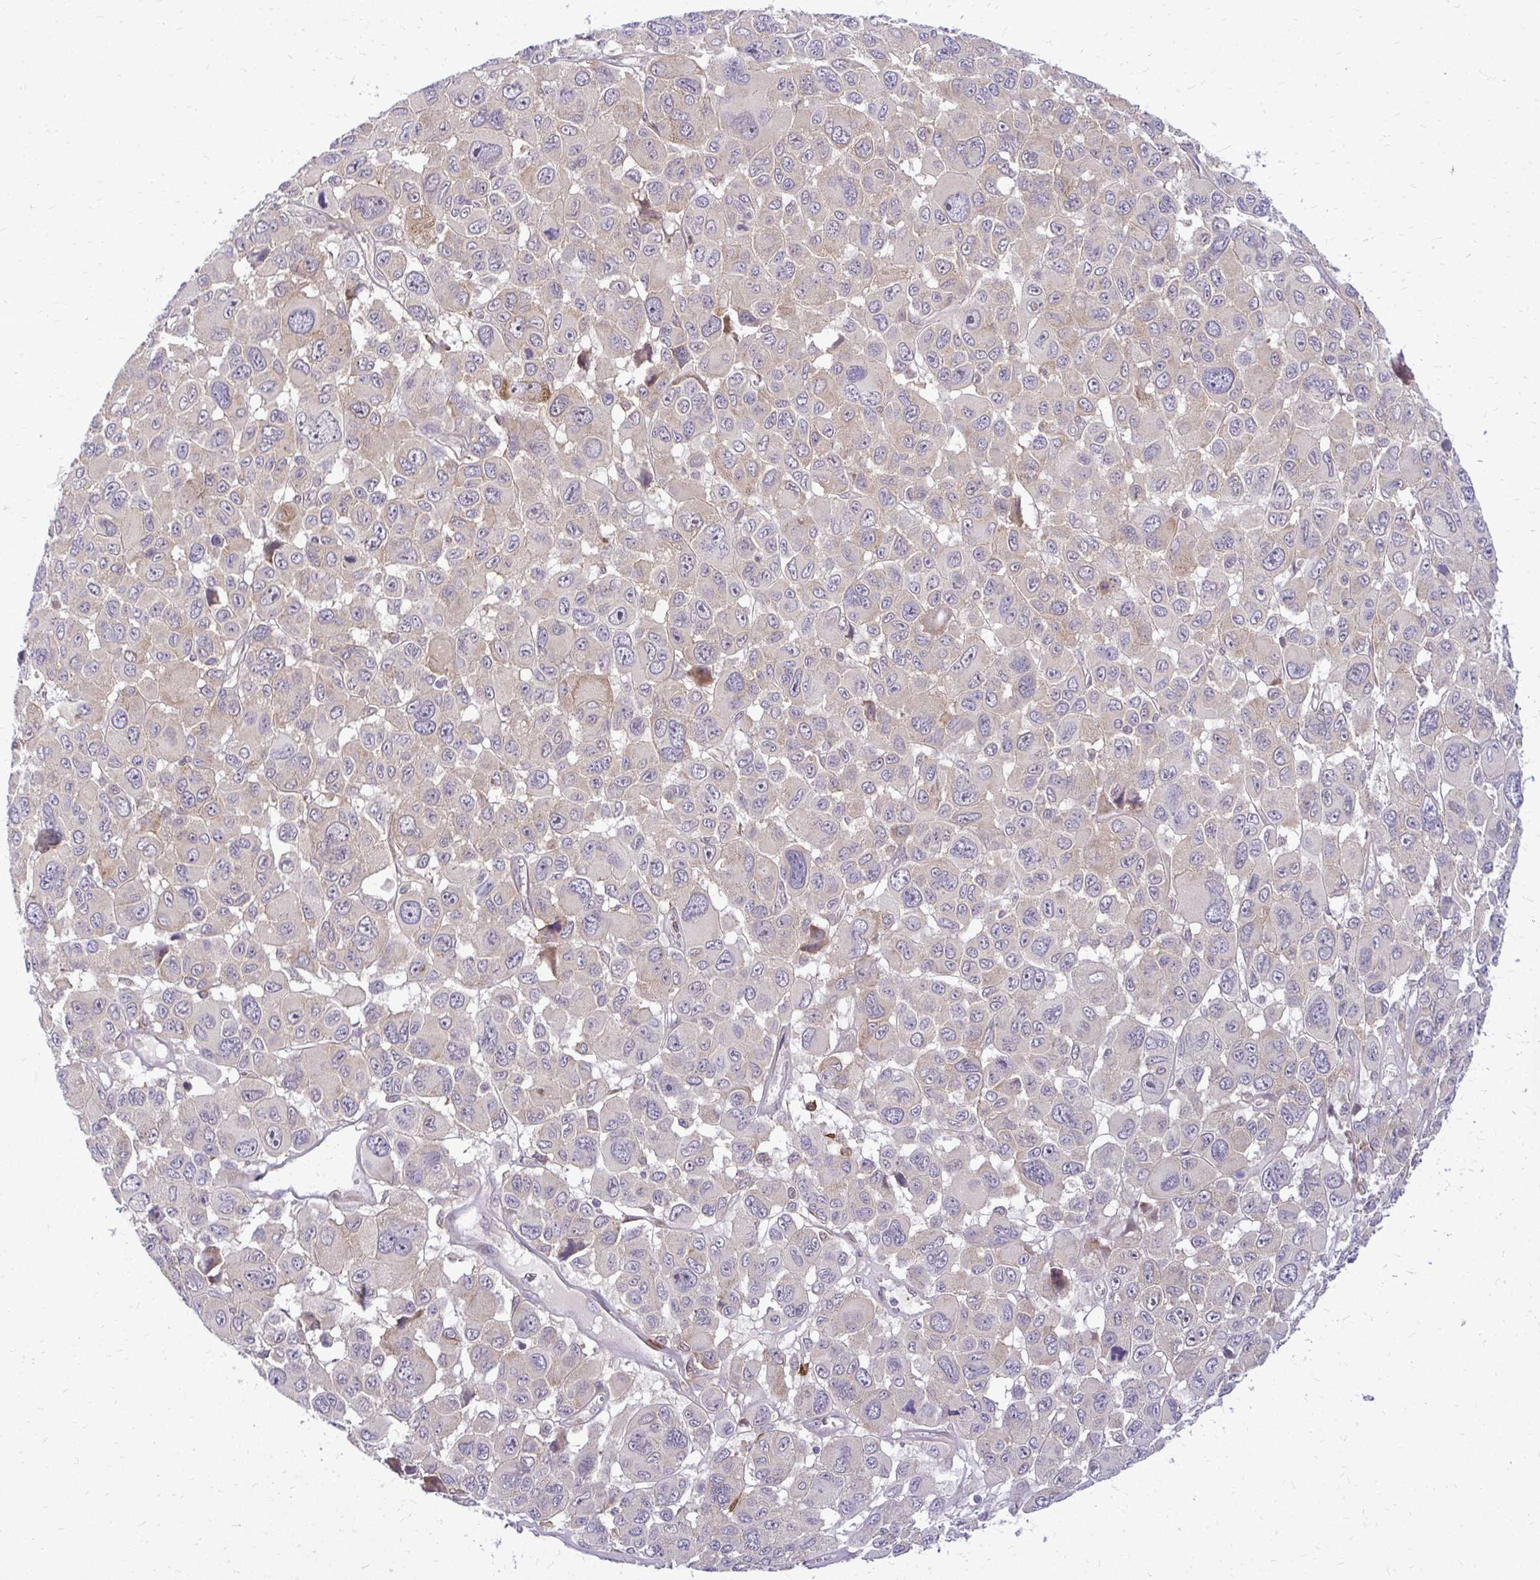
{"staining": {"intensity": "weak", "quantity": "<25%", "location": "cytoplasmic/membranous"}, "tissue": "melanoma", "cell_type": "Tumor cells", "image_type": "cancer", "snomed": [{"axis": "morphology", "description": "Malignant melanoma, NOS"}, {"axis": "topography", "description": "Skin"}], "caption": "Melanoma was stained to show a protein in brown. There is no significant positivity in tumor cells.", "gene": "OXNAD1", "patient": {"sex": "female", "age": 66}}